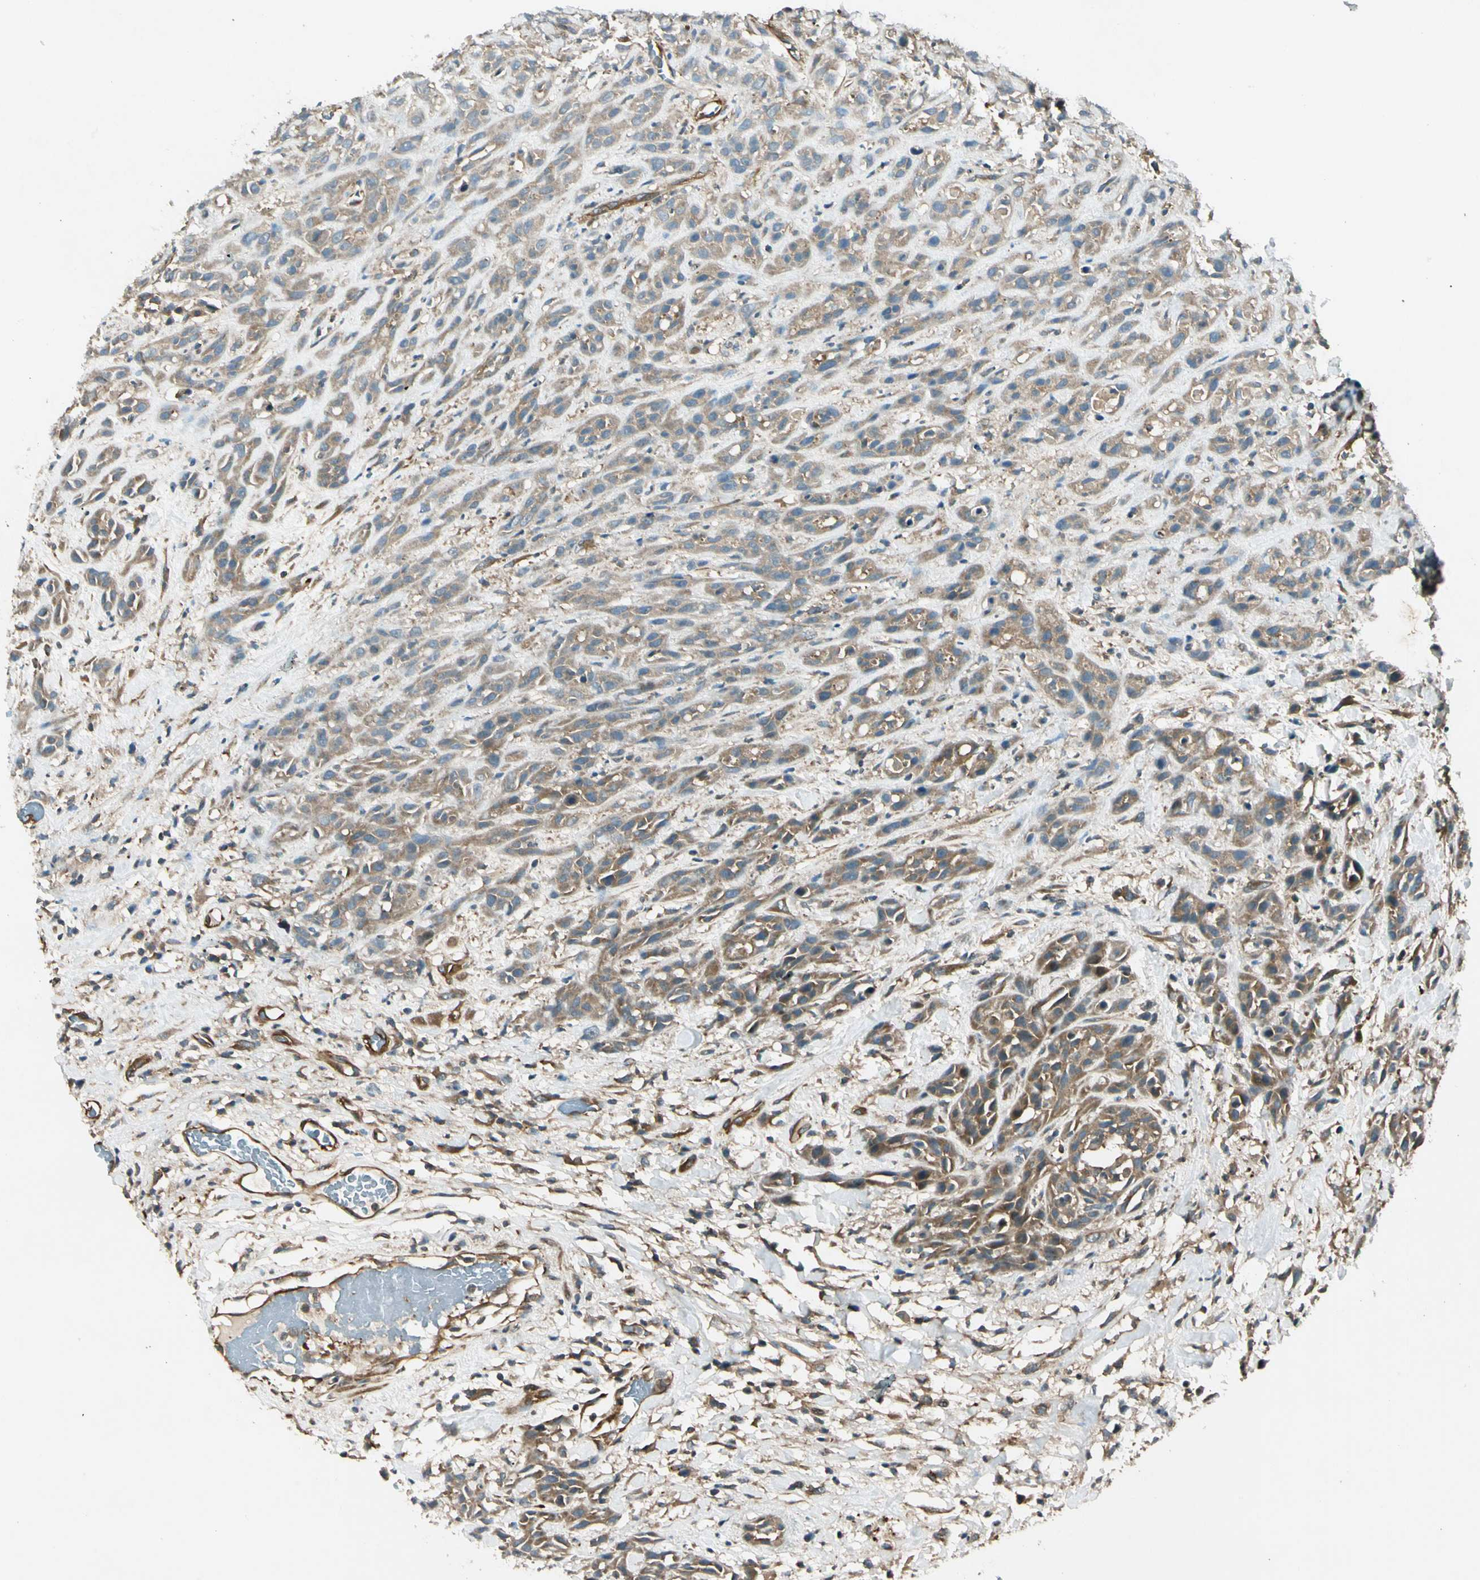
{"staining": {"intensity": "weak", "quantity": ">75%", "location": "cytoplasmic/membranous"}, "tissue": "head and neck cancer", "cell_type": "Tumor cells", "image_type": "cancer", "snomed": [{"axis": "morphology", "description": "Normal tissue, NOS"}, {"axis": "morphology", "description": "Squamous cell carcinoma, NOS"}, {"axis": "topography", "description": "Cartilage tissue"}, {"axis": "topography", "description": "Head-Neck"}], "caption": "Human head and neck cancer stained with a brown dye demonstrates weak cytoplasmic/membranous positive positivity in approximately >75% of tumor cells.", "gene": "ROCK2", "patient": {"sex": "male", "age": 62}}